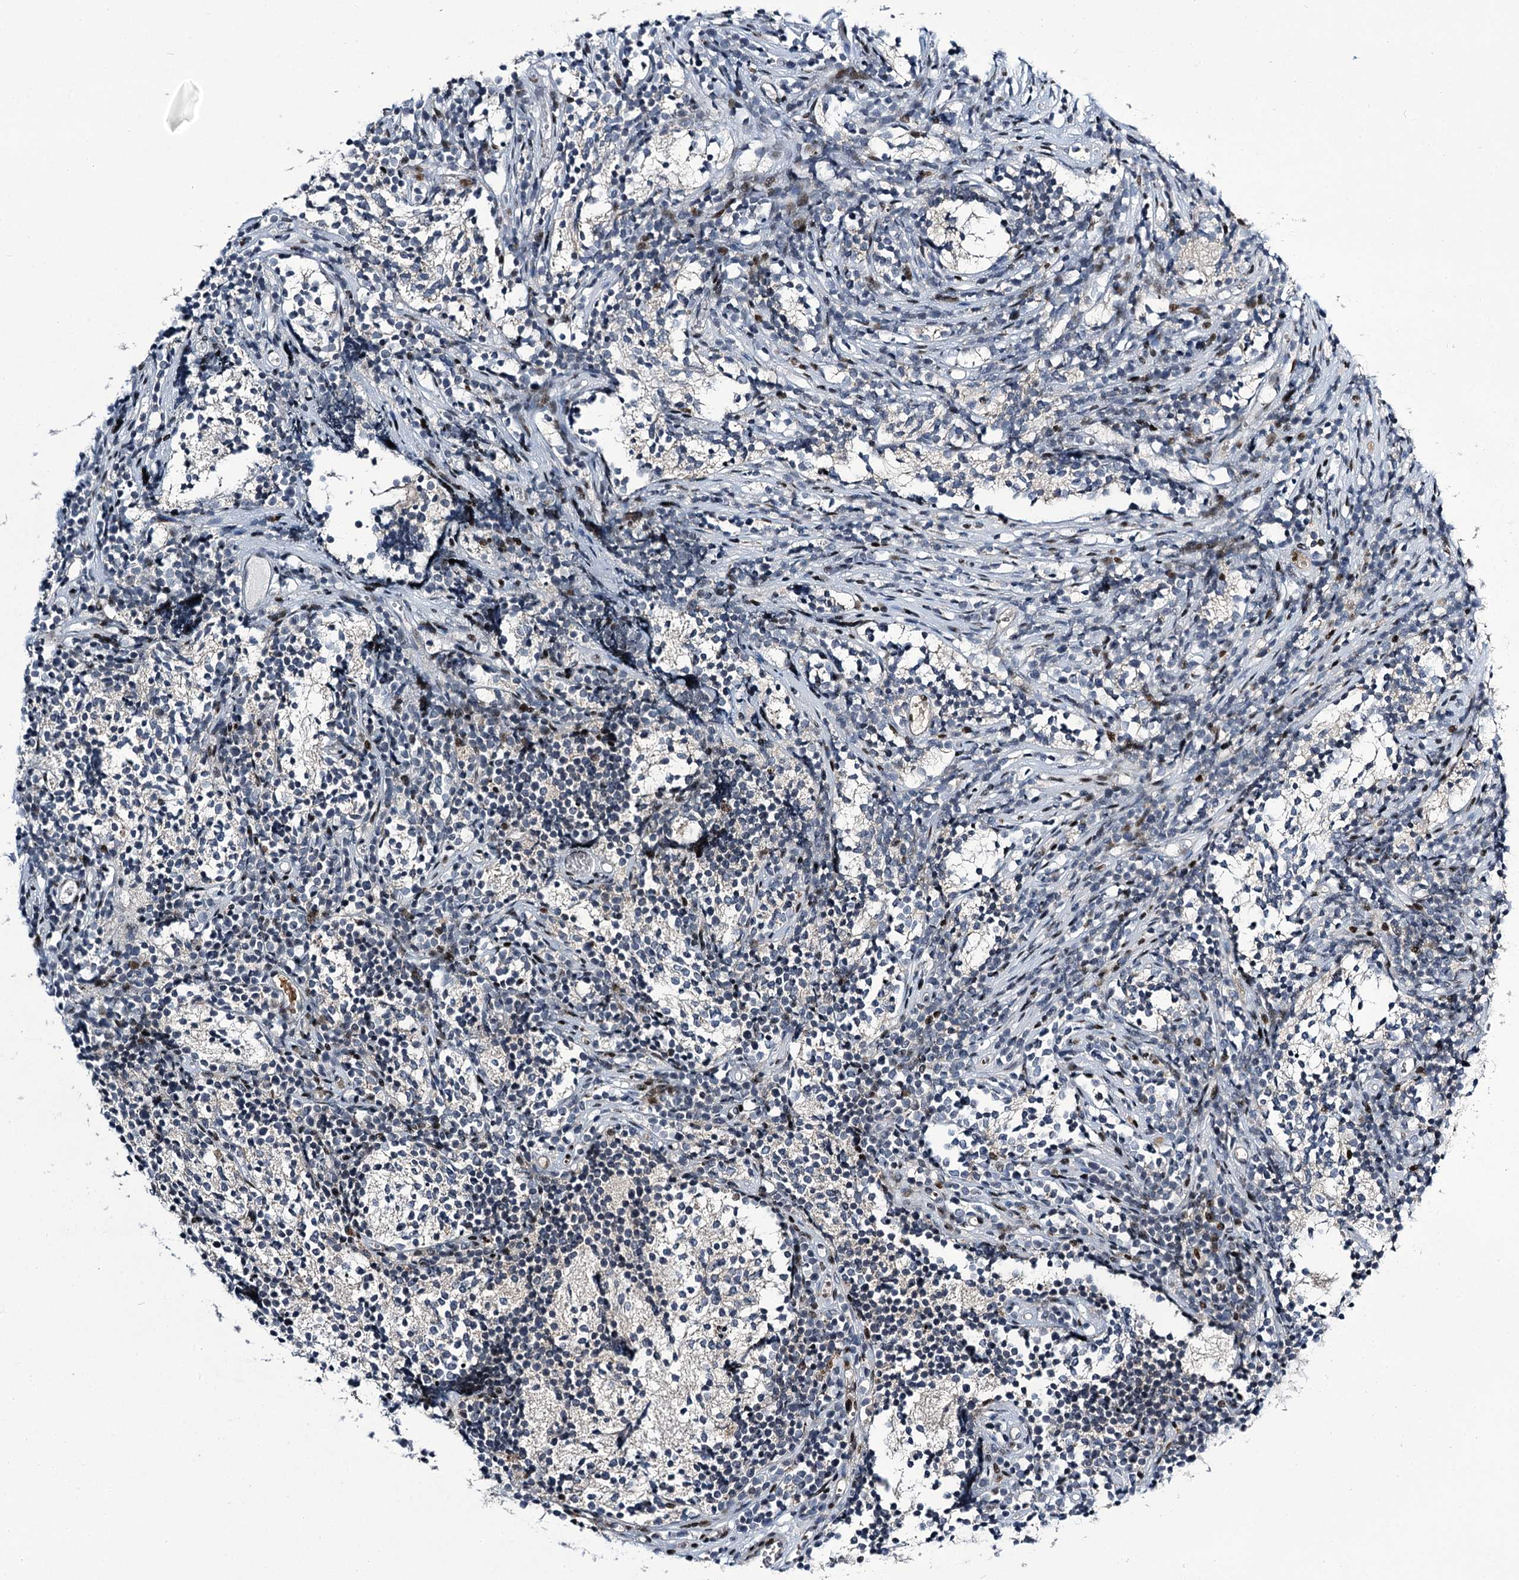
{"staining": {"intensity": "negative", "quantity": "none", "location": "none"}, "tissue": "glioma", "cell_type": "Tumor cells", "image_type": "cancer", "snomed": [{"axis": "morphology", "description": "Glioma, malignant, Low grade"}, {"axis": "topography", "description": "Brain"}], "caption": "Malignant glioma (low-grade) was stained to show a protein in brown. There is no significant staining in tumor cells. Brightfield microscopy of immunohistochemistry (IHC) stained with DAB (brown) and hematoxylin (blue), captured at high magnification.", "gene": "ITFG2", "patient": {"sex": "female", "age": 1}}